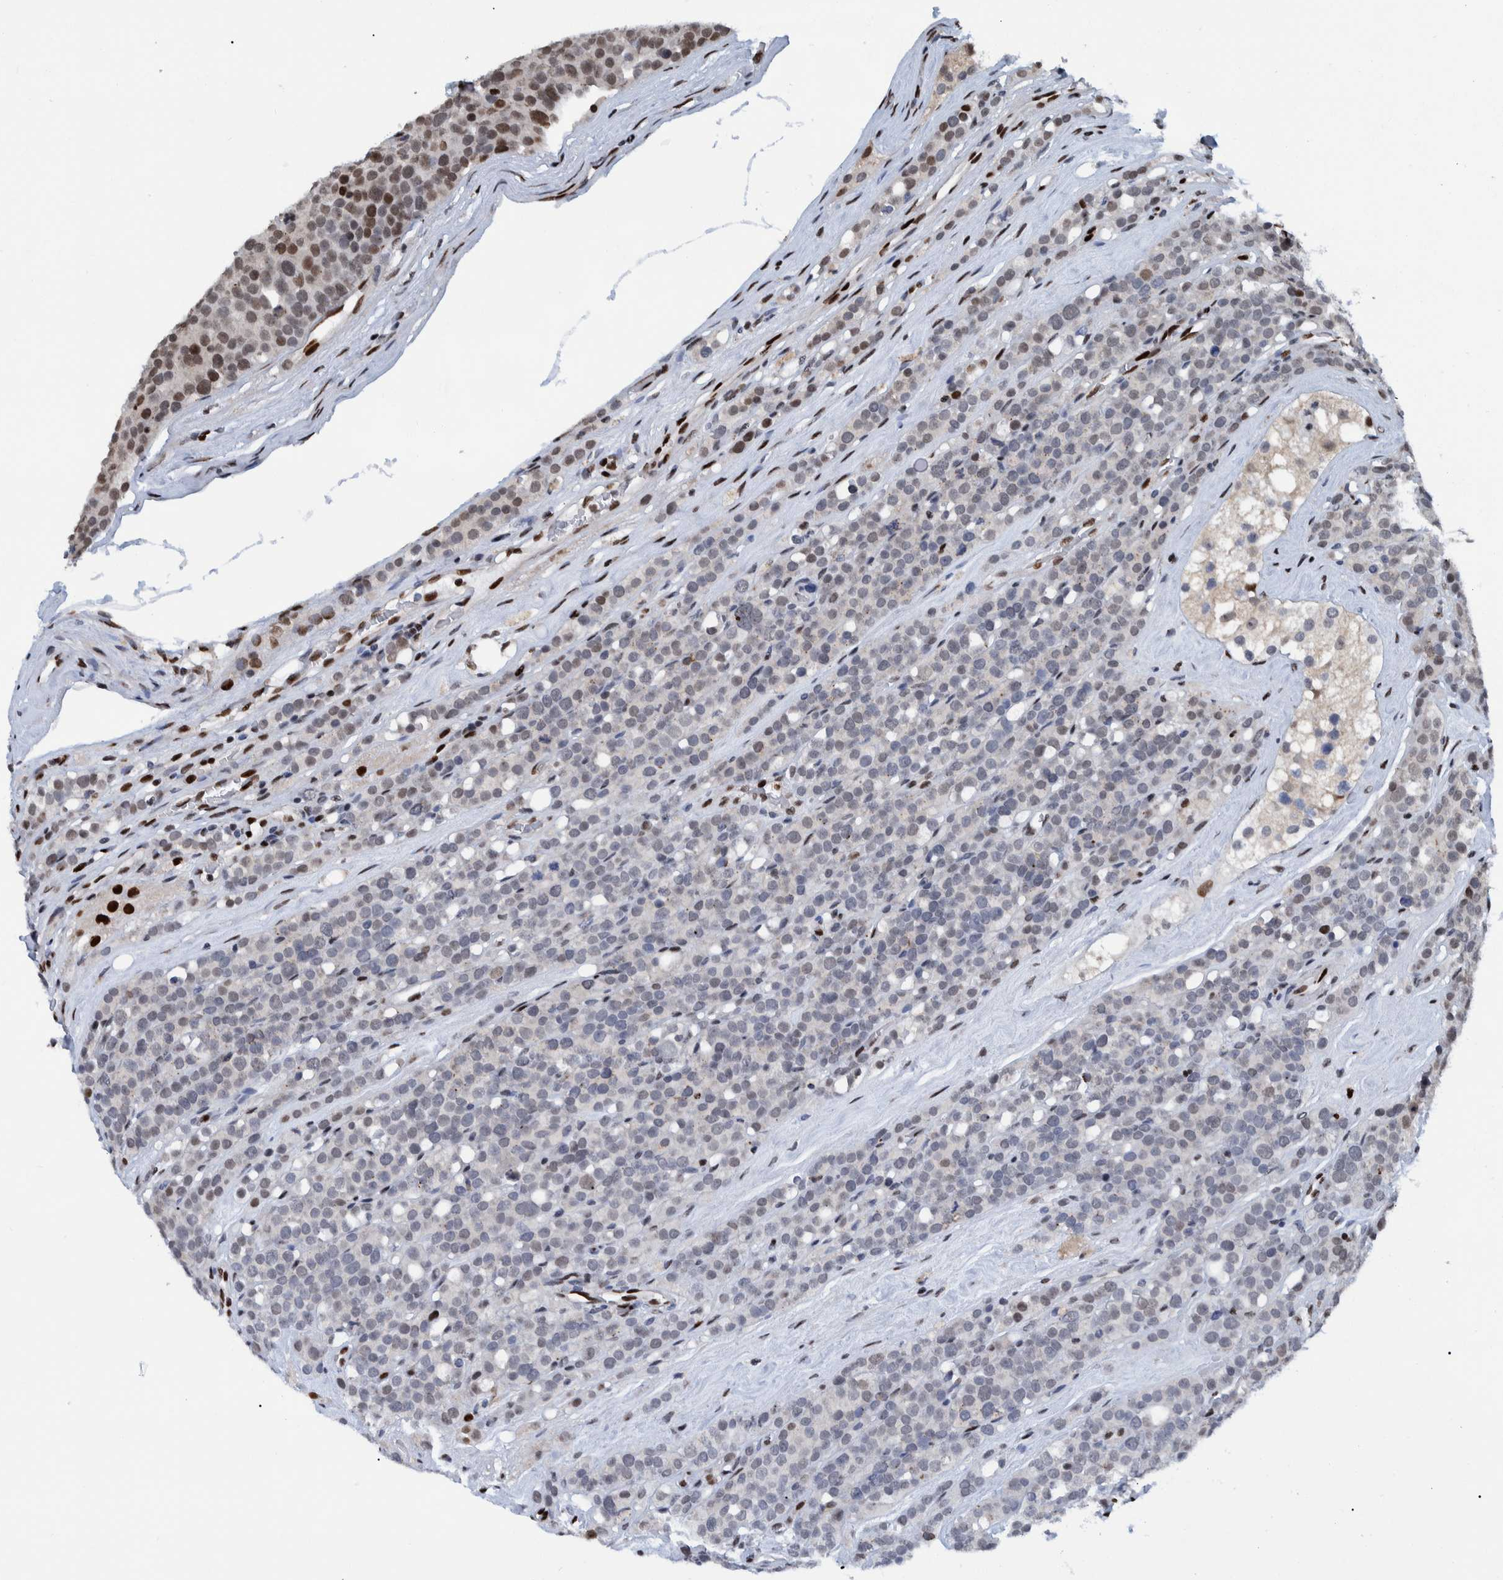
{"staining": {"intensity": "weak", "quantity": "<25%", "location": "nuclear"}, "tissue": "testis cancer", "cell_type": "Tumor cells", "image_type": "cancer", "snomed": [{"axis": "morphology", "description": "Seminoma, NOS"}, {"axis": "topography", "description": "Testis"}], "caption": "IHC of human seminoma (testis) displays no positivity in tumor cells.", "gene": "HEATR9", "patient": {"sex": "male", "age": 71}}